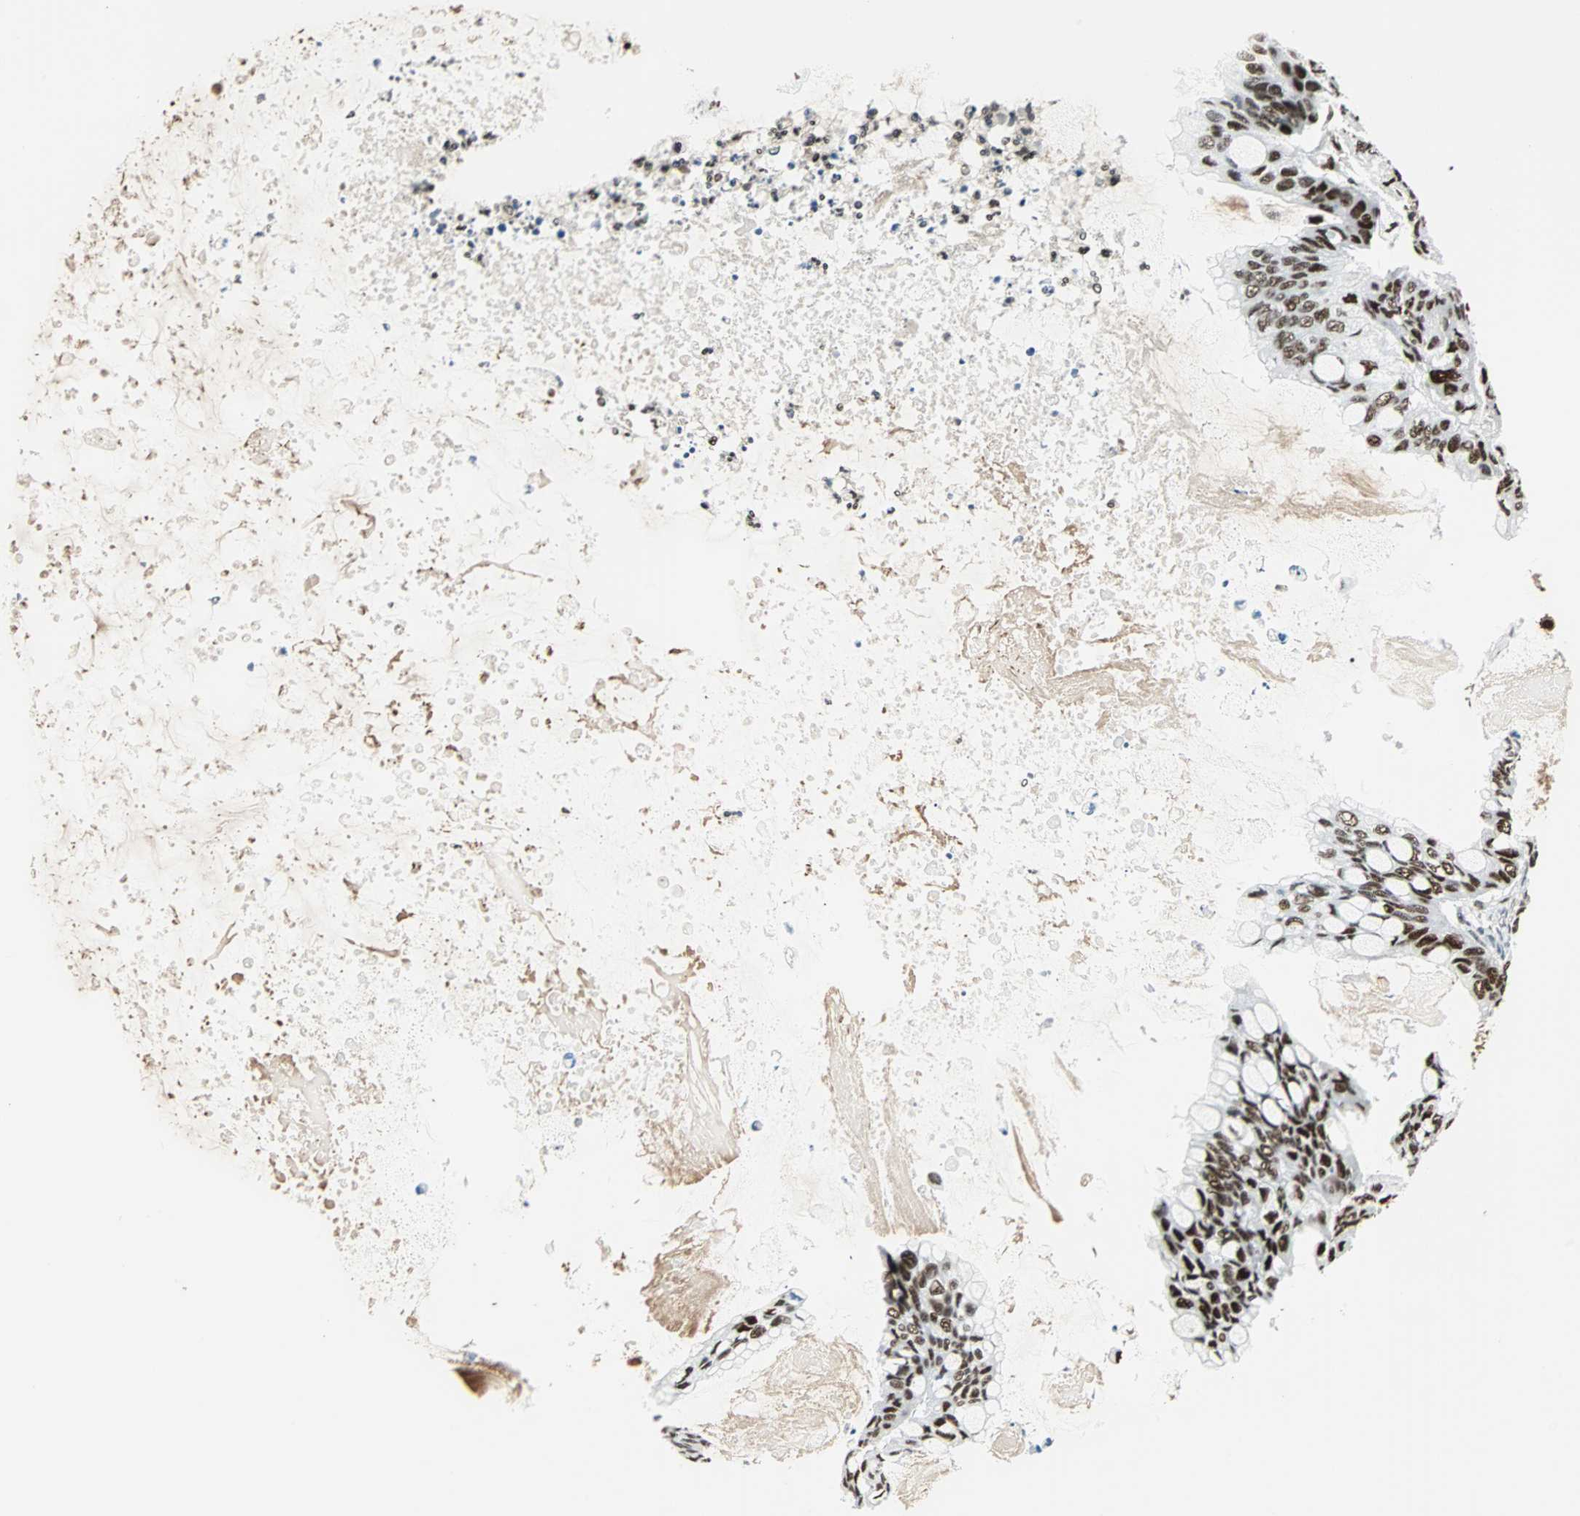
{"staining": {"intensity": "strong", "quantity": ">75%", "location": "nuclear"}, "tissue": "ovarian cancer", "cell_type": "Tumor cells", "image_type": "cancer", "snomed": [{"axis": "morphology", "description": "Cystadenocarcinoma, mucinous, NOS"}, {"axis": "topography", "description": "Ovary"}], "caption": "Immunohistochemistry image of human ovarian cancer stained for a protein (brown), which exhibits high levels of strong nuclear positivity in about >75% of tumor cells.", "gene": "XRCC4", "patient": {"sex": "female", "age": 80}}